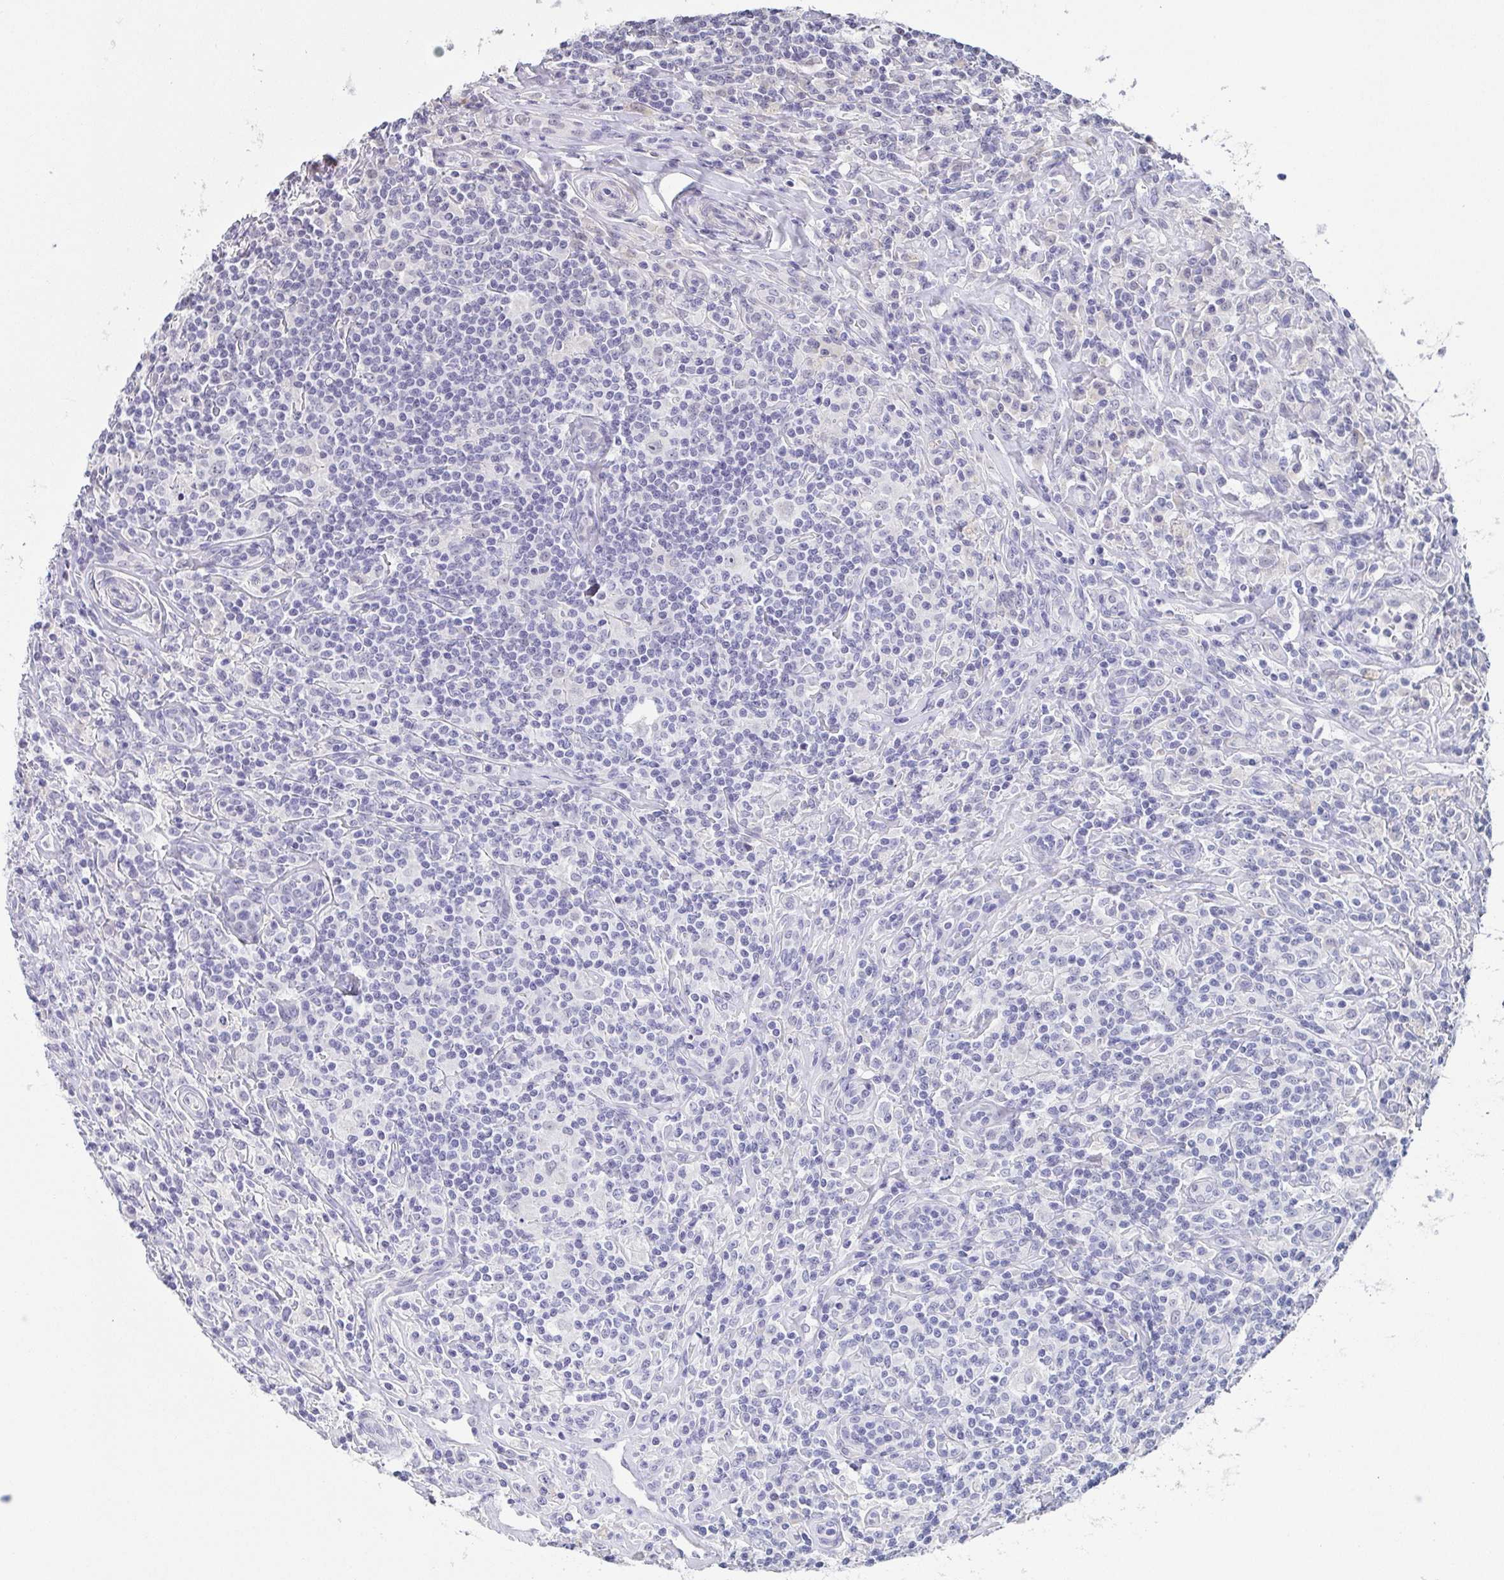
{"staining": {"intensity": "negative", "quantity": "none", "location": "none"}, "tissue": "lymphoma", "cell_type": "Tumor cells", "image_type": "cancer", "snomed": [{"axis": "morphology", "description": "Hodgkin's disease, NOS"}, {"axis": "morphology", "description": "Hodgkin's lymphoma, nodular sclerosis"}, {"axis": "topography", "description": "Lymph node"}], "caption": "A photomicrograph of Hodgkin's lymphoma, nodular sclerosis stained for a protein exhibits no brown staining in tumor cells.", "gene": "NEFH", "patient": {"sex": "female", "age": 10}}